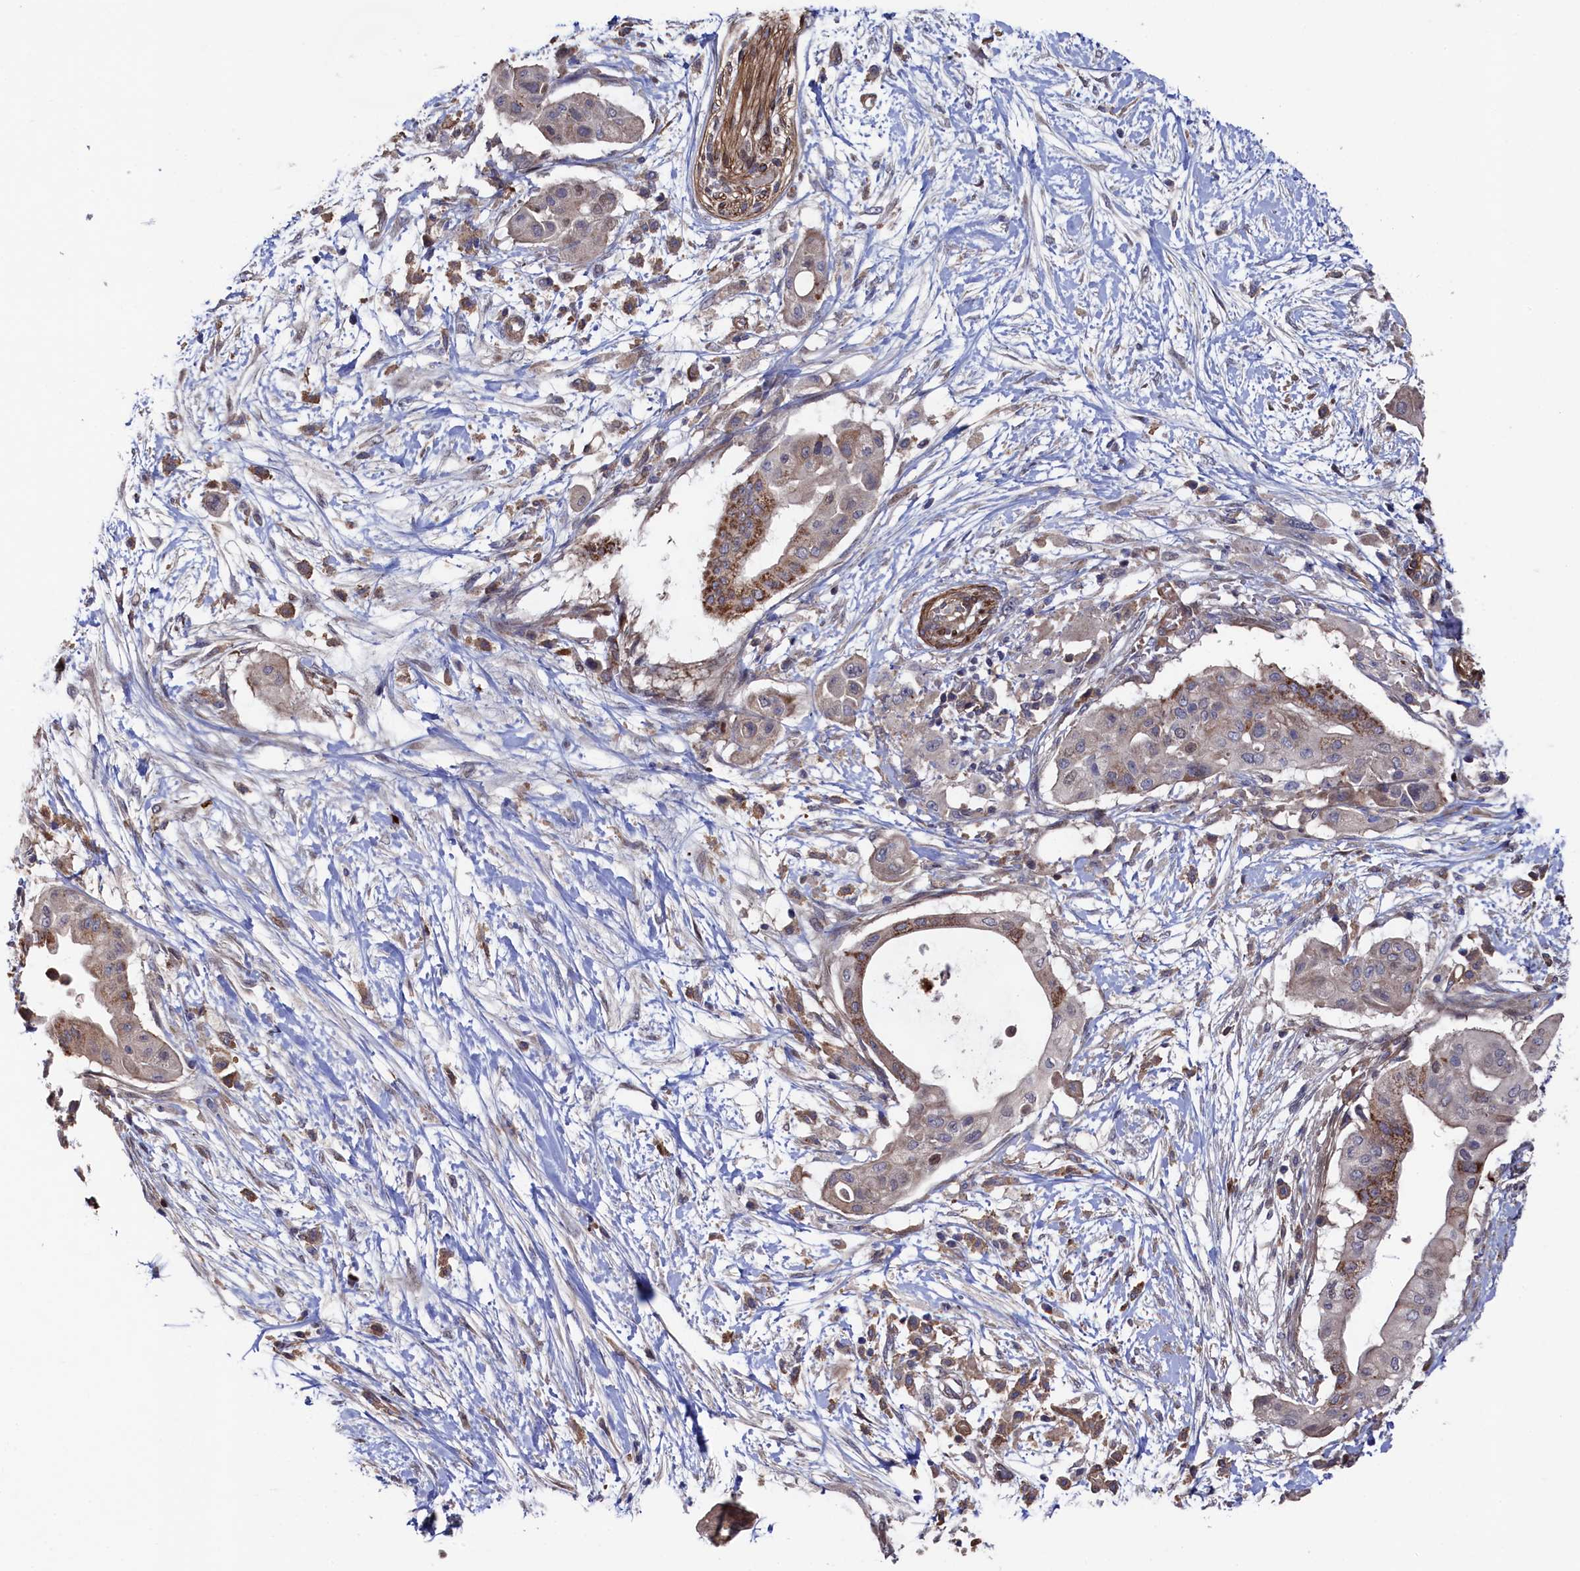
{"staining": {"intensity": "moderate", "quantity": "25%-75%", "location": "cytoplasmic/membranous"}, "tissue": "pancreatic cancer", "cell_type": "Tumor cells", "image_type": "cancer", "snomed": [{"axis": "morphology", "description": "Adenocarcinoma, NOS"}, {"axis": "topography", "description": "Pancreas"}], "caption": "Adenocarcinoma (pancreatic) stained with a protein marker shows moderate staining in tumor cells.", "gene": "ZNF891", "patient": {"sex": "male", "age": 68}}